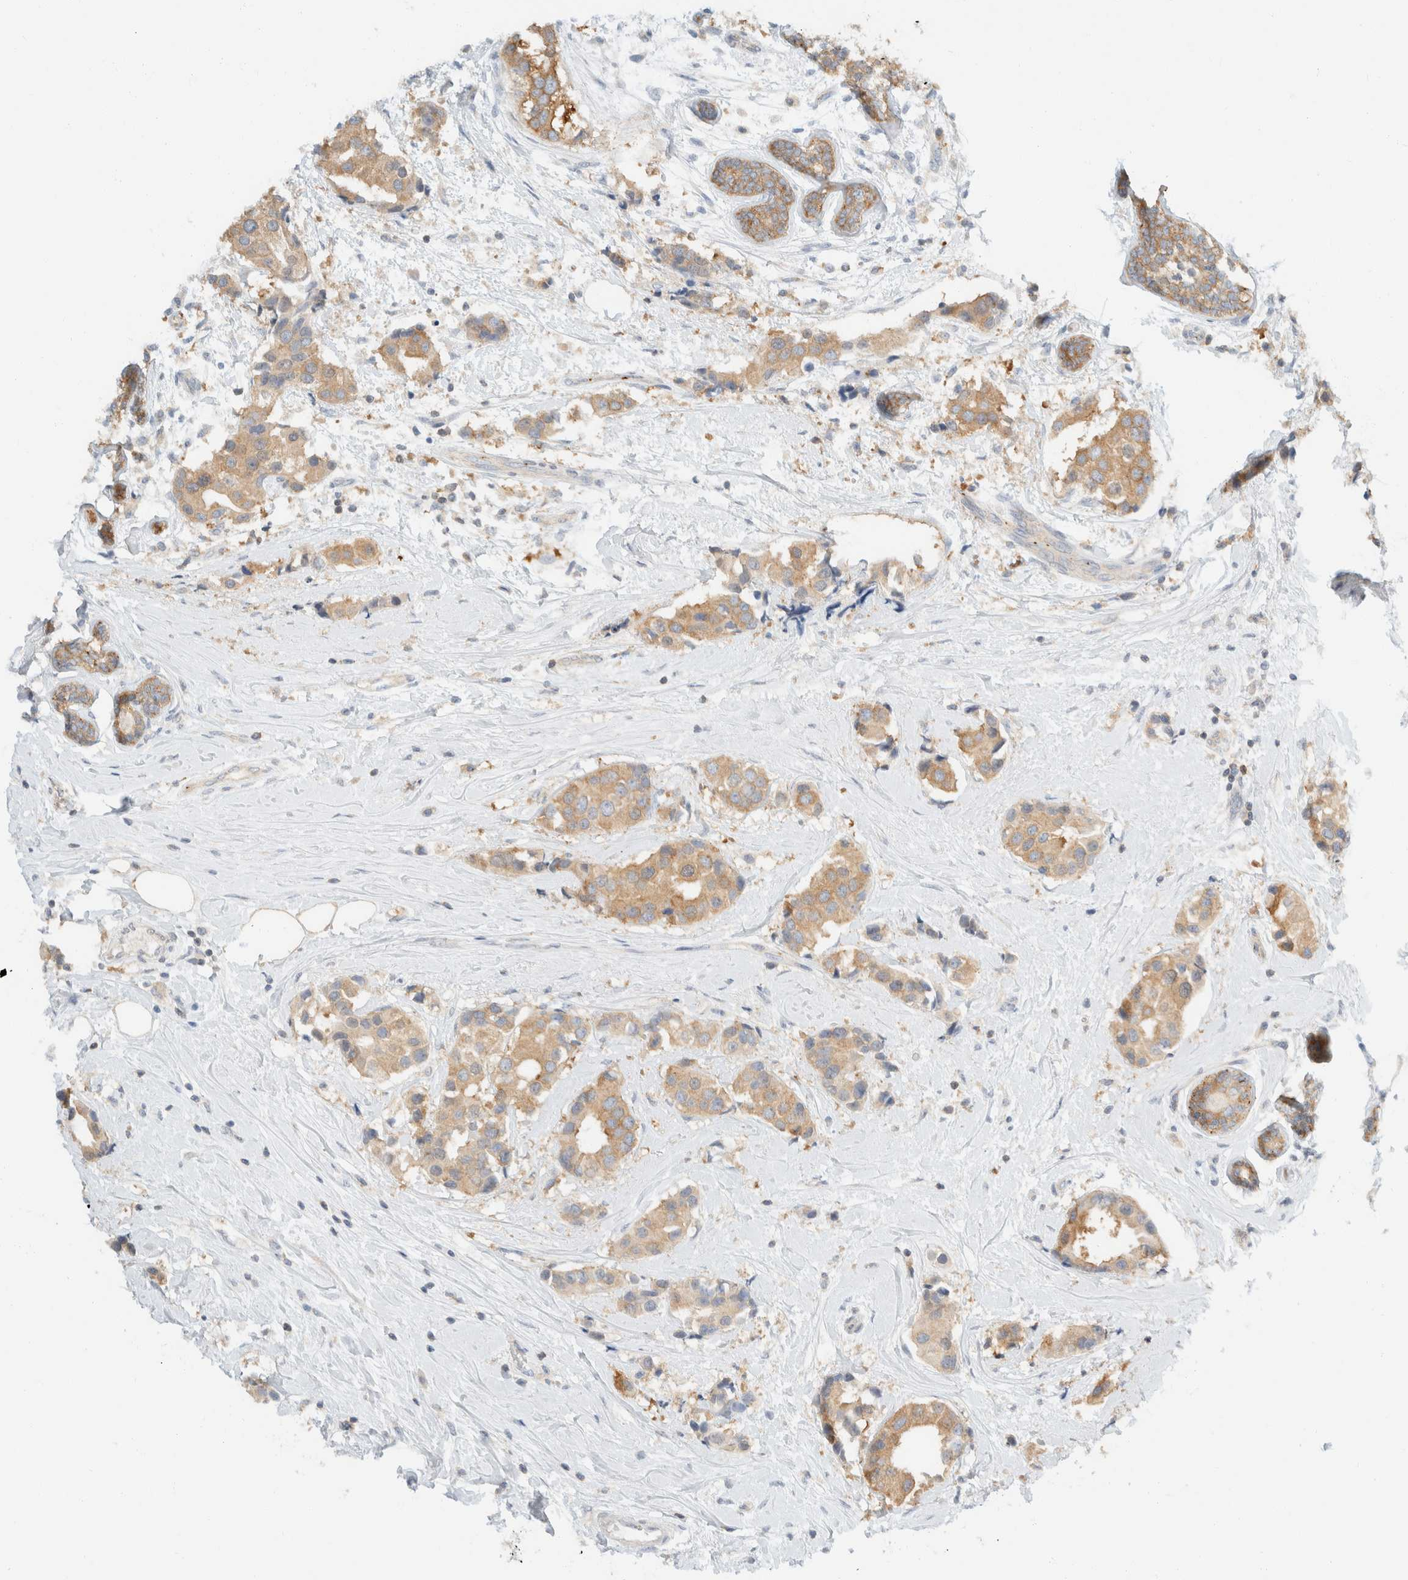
{"staining": {"intensity": "moderate", "quantity": ">75%", "location": "cytoplasmic/membranous"}, "tissue": "breast cancer", "cell_type": "Tumor cells", "image_type": "cancer", "snomed": [{"axis": "morphology", "description": "Normal tissue, NOS"}, {"axis": "morphology", "description": "Duct carcinoma"}, {"axis": "topography", "description": "Breast"}], "caption": "IHC image of breast cancer (invasive ductal carcinoma) stained for a protein (brown), which shows medium levels of moderate cytoplasmic/membranous positivity in about >75% of tumor cells.", "gene": "SH3GLB2", "patient": {"sex": "female", "age": 39}}